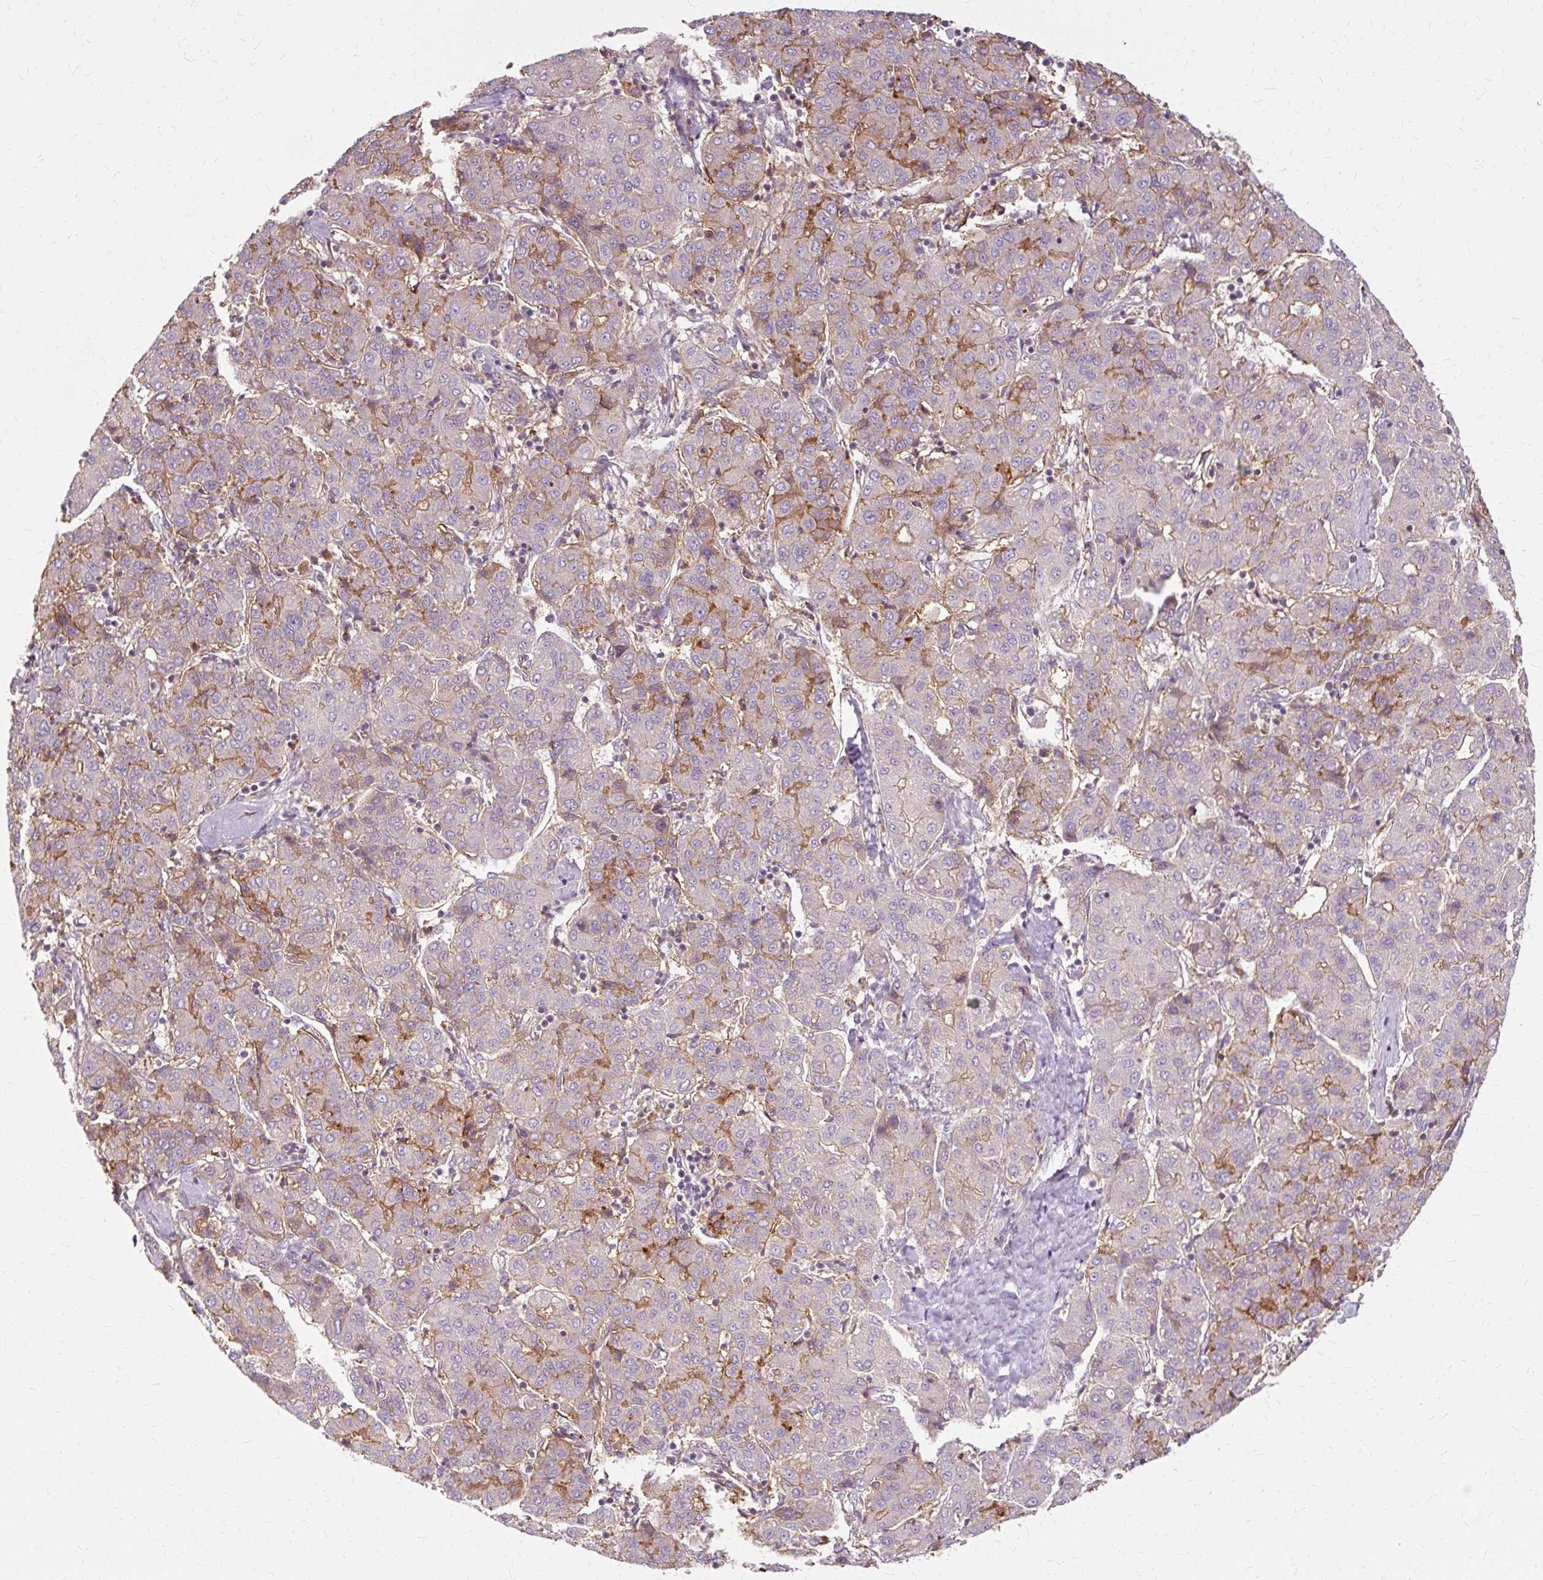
{"staining": {"intensity": "strong", "quantity": "<25%", "location": "cytoplasmic/membranous"}, "tissue": "liver cancer", "cell_type": "Tumor cells", "image_type": "cancer", "snomed": [{"axis": "morphology", "description": "Carcinoma, Hepatocellular, NOS"}, {"axis": "topography", "description": "Liver"}], "caption": "Hepatocellular carcinoma (liver) stained with a protein marker reveals strong staining in tumor cells.", "gene": "TSPAN8", "patient": {"sex": "male", "age": 65}}